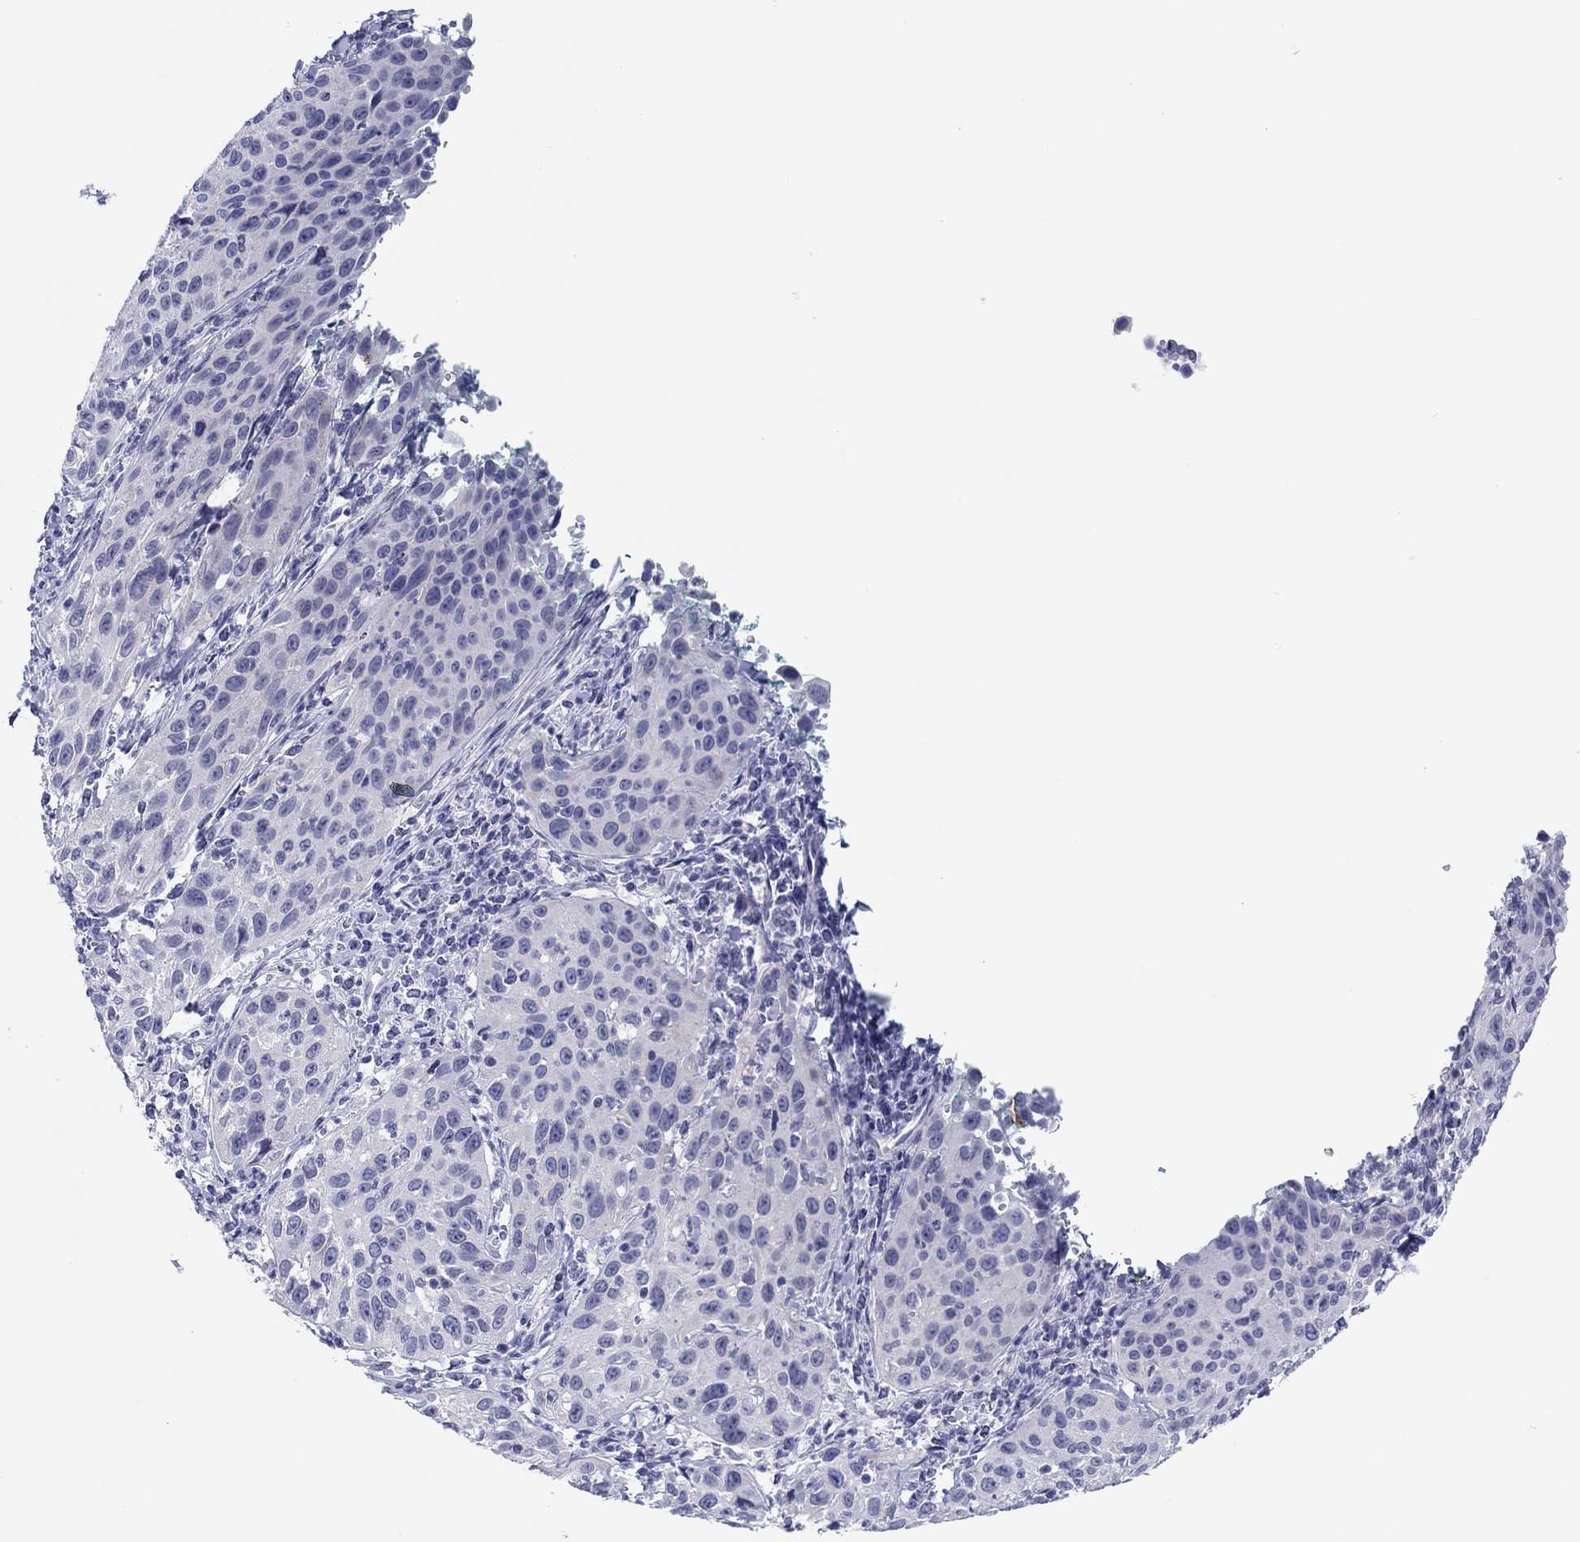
{"staining": {"intensity": "negative", "quantity": "none", "location": "none"}, "tissue": "cervical cancer", "cell_type": "Tumor cells", "image_type": "cancer", "snomed": [{"axis": "morphology", "description": "Squamous cell carcinoma, NOS"}, {"axis": "topography", "description": "Cervix"}], "caption": "The histopathology image exhibits no staining of tumor cells in cervical squamous cell carcinoma. (DAB immunohistochemistry (IHC) visualized using brightfield microscopy, high magnification).", "gene": "ERICH3", "patient": {"sex": "female", "age": 26}}